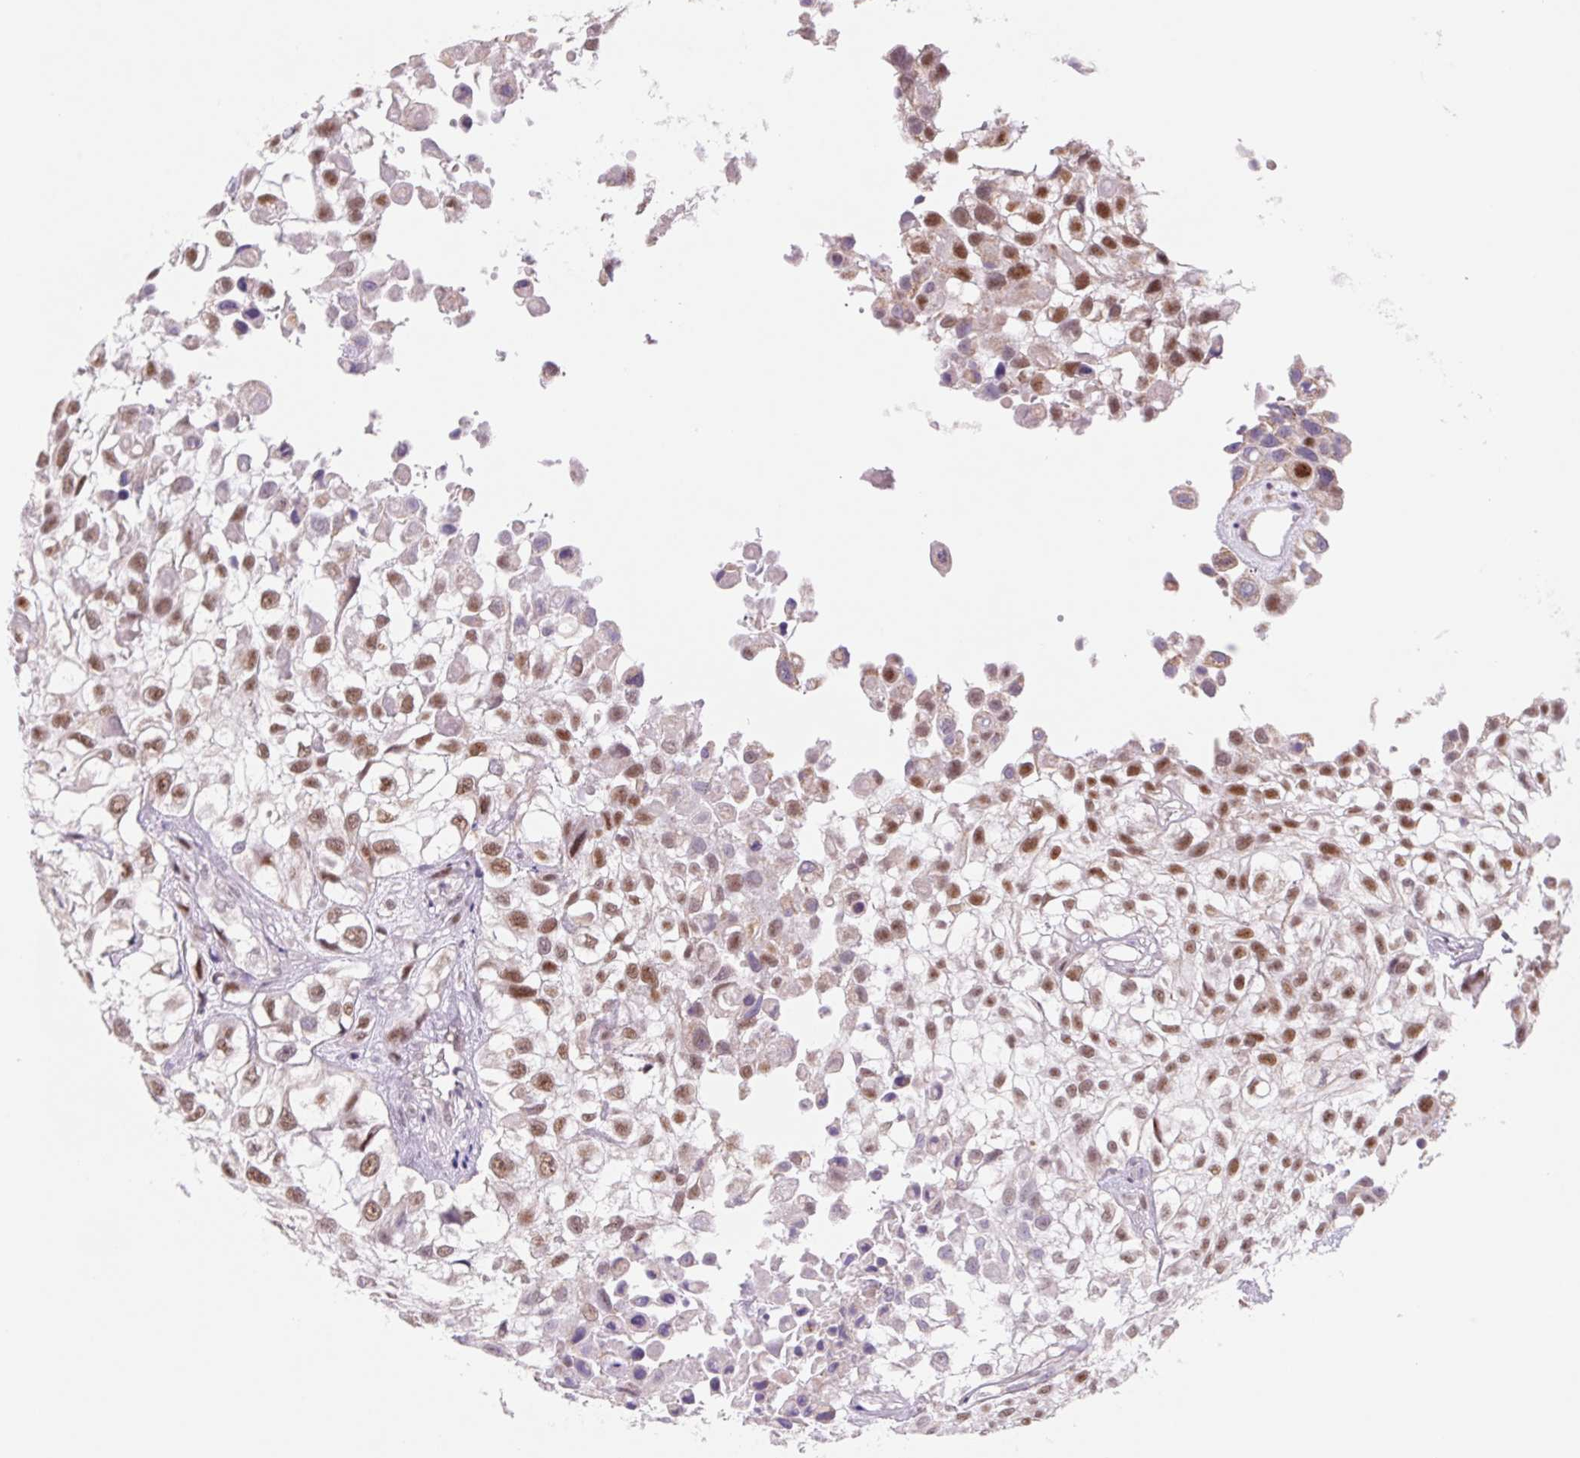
{"staining": {"intensity": "moderate", "quantity": ">75%", "location": "nuclear"}, "tissue": "urothelial cancer", "cell_type": "Tumor cells", "image_type": "cancer", "snomed": [{"axis": "morphology", "description": "Urothelial carcinoma, High grade"}, {"axis": "topography", "description": "Urinary bladder"}], "caption": "A photomicrograph of urothelial carcinoma (high-grade) stained for a protein exhibits moderate nuclear brown staining in tumor cells.", "gene": "DPPA5", "patient": {"sex": "male", "age": 56}}